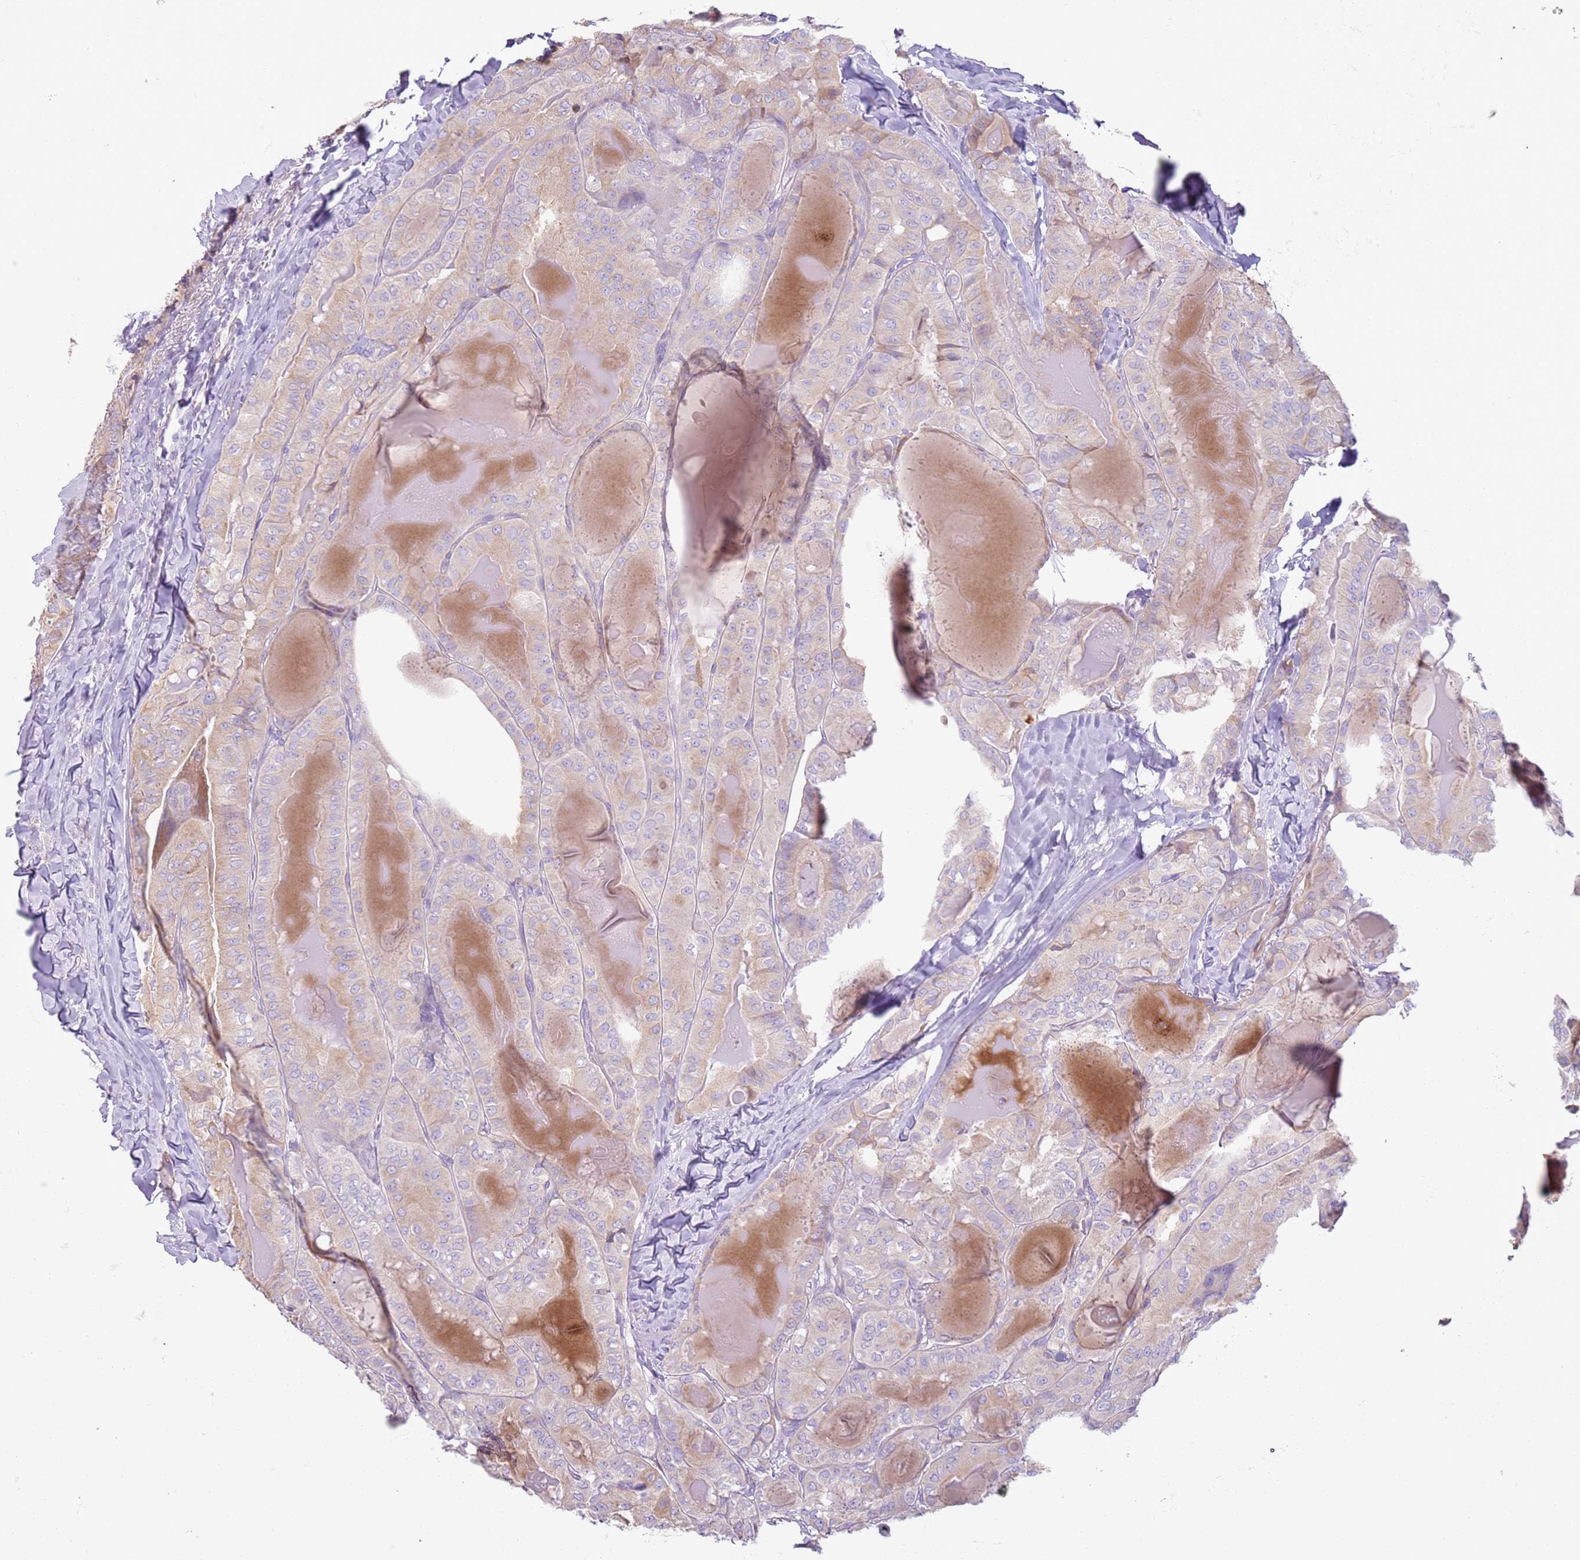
{"staining": {"intensity": "weak", "quantity": "25%-75%", "location": "cytoplasmic/membranous"}, "tissue": "thyroid cancer", "cell_type": "Tumor cells", "image_type": "cancer", "snomed": [{"axis": "morphology", "description": "Papillary adenocarcinoma, NOS"}, {"axis": "topography", "description": "Thyroid gland"}], "caption": "A photomicrograph of thyroid cancer stained for a protein reveals weak cytoplasmic/membranous brown staining in tumor cells.", "gene": "OAF", "patient": {"sex": "female", "age": 68}}